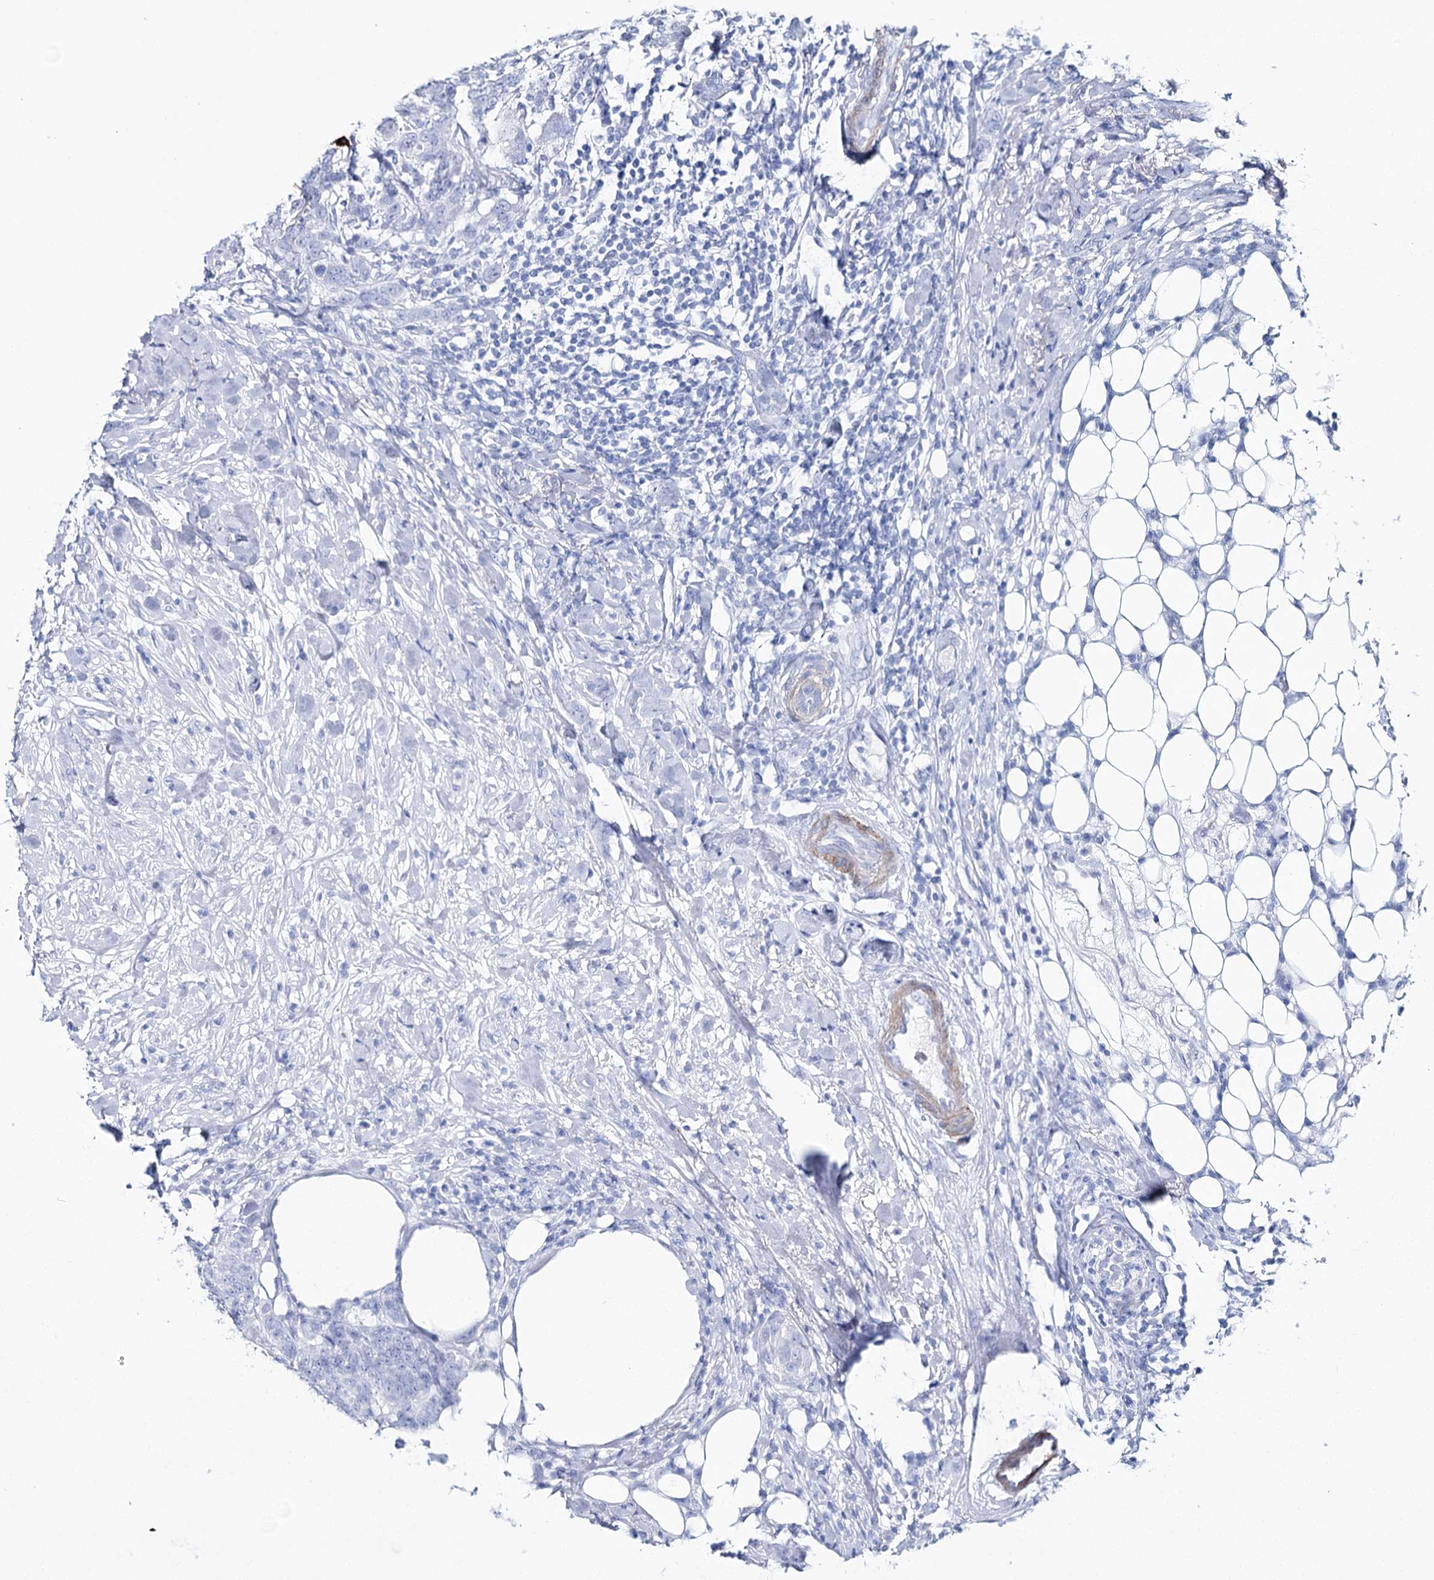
{"staining": {"intensity": "negative", "quantity": "none", "location": "none"}, "tissue": "breast cancer", "cell_type": "Tumor cells", "image_type": "cancer", "snomed": [{"axis": "morphology", "description": "Duct carcinoma"}, {"axis": "topography", "description": "Breast"}], "caption": "Immunohistochemical staining of intraductal carcinoma (breast) shows no significant positivity in tumor cells.", "gene": "CSN3", "patient": {"sex": "female", "age": 40}}